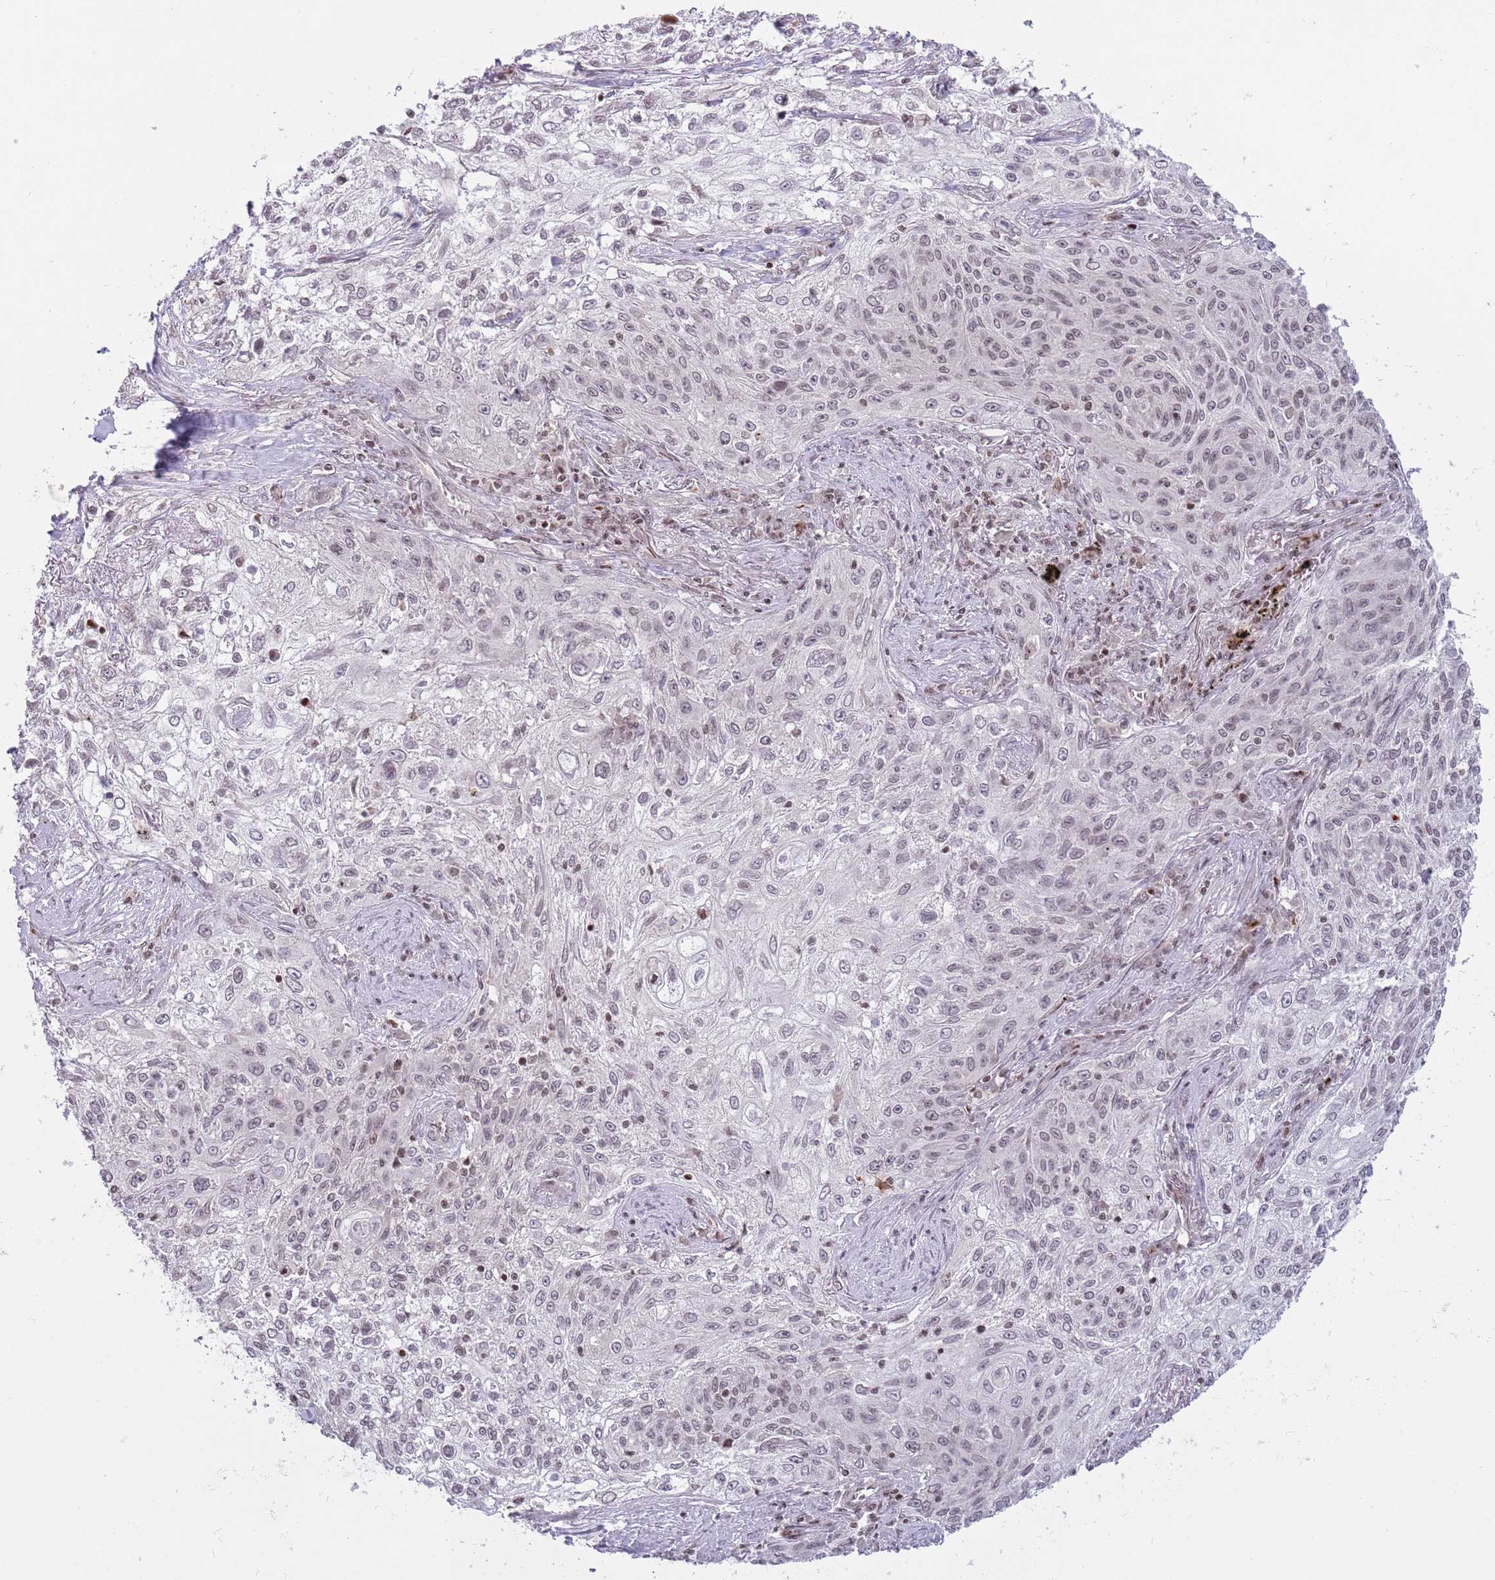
{"staining": {"intensity": "weak", "quantity": "<25%", "location": "nuclear"}, "tissue": "lung cancer", "cell_type": "Tumor cells", "image_type": "cancer", "snomed": [{"axis": "morphology", "description": "Squamous cell carcinoma, NOS"}, {"axis": "topography", "description": "Lung"}], "caption": "This is an immunohistochemistry photomicrograph of lung squamous cell carcinoma. There is no staining in tumor cells.", "gene": "SH3RF3", "patient": {"sex": "female", "age": 69}}